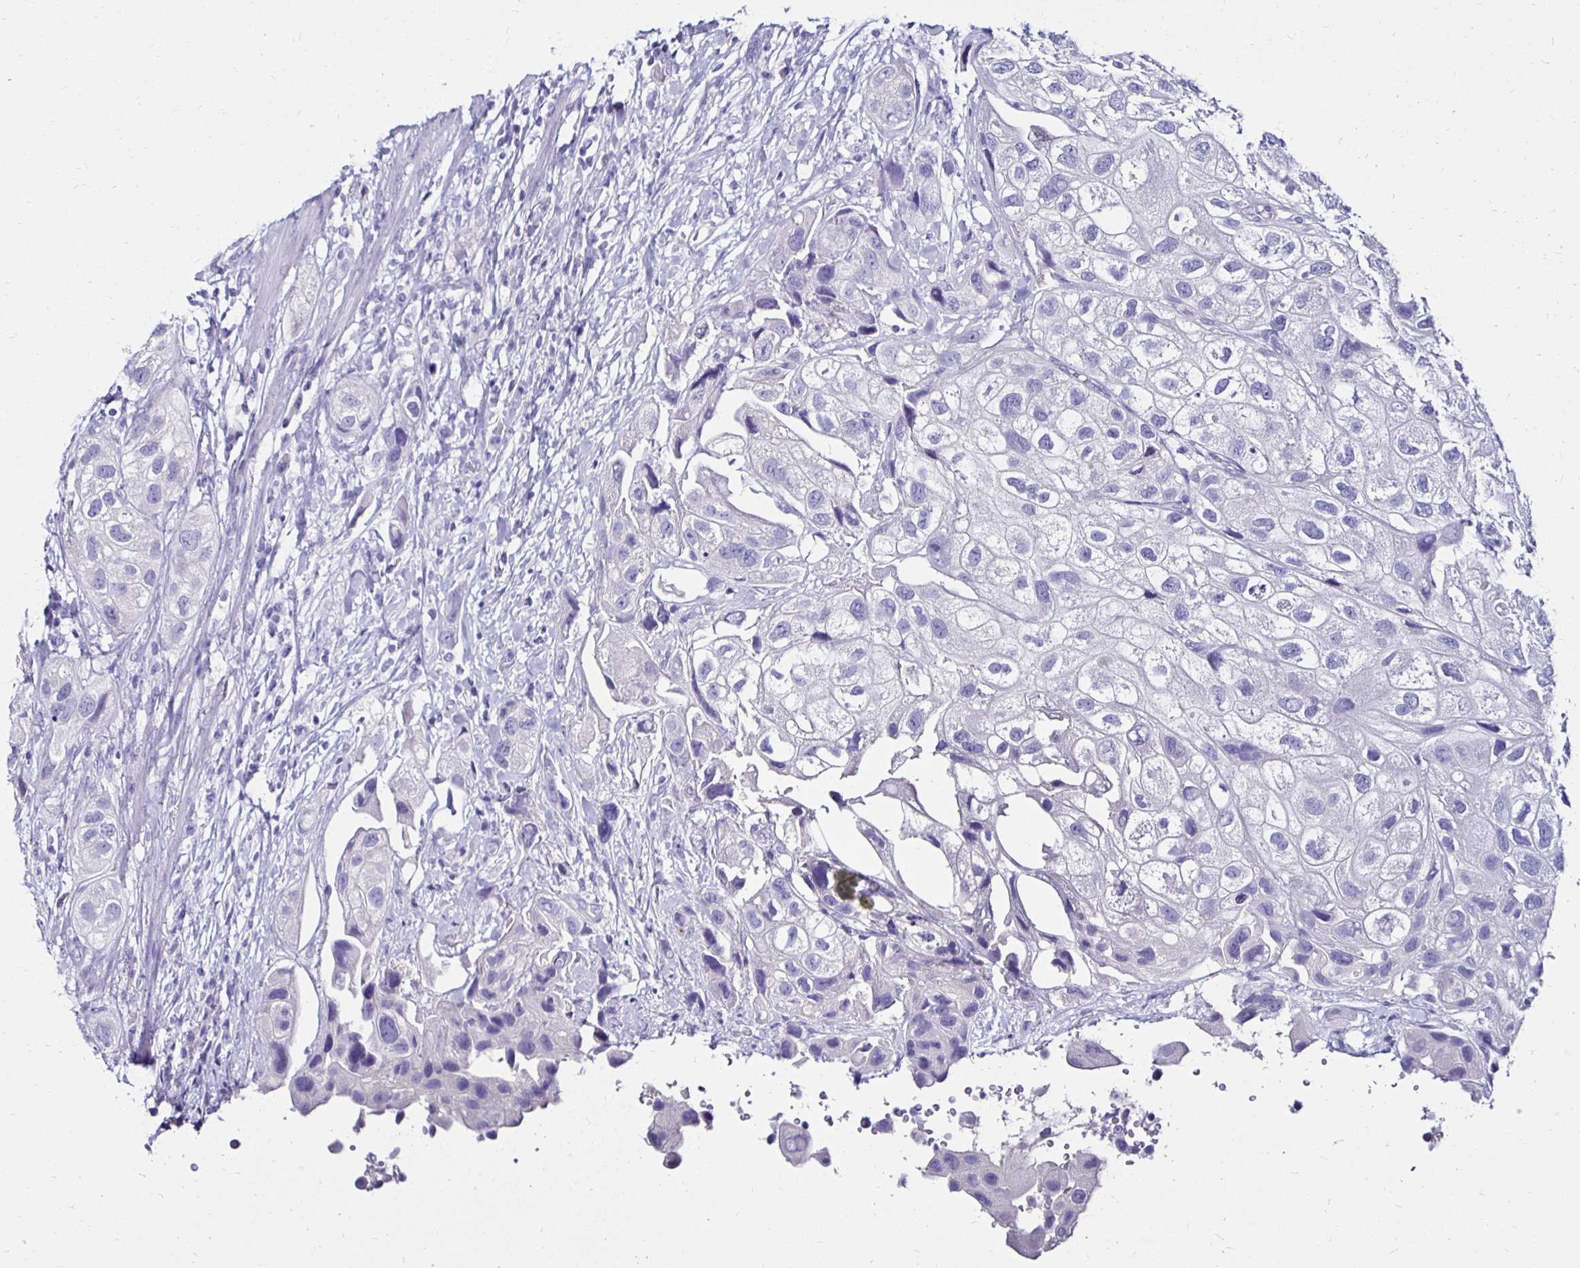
{"staining": {"intensity": "negative", "quantity": "none", "location": "none"}, "tissue": "urothelial cancer", "cell_type": "Tumor cells", "image_type": "cancer", "snomed": [{"axis": "morphology", "description": "Urothelial carcinoma, High grade"}, {"axis": "topography", "description": "Urinary bladder"}], "caption": "IHC of human urothelial cancer reveals no staining in tumor cells. (DAB immunohistochemistry with hematoxylin counter stain).", "gene": "KCNT1", "patient": {"sex": "female", "age": 64}}